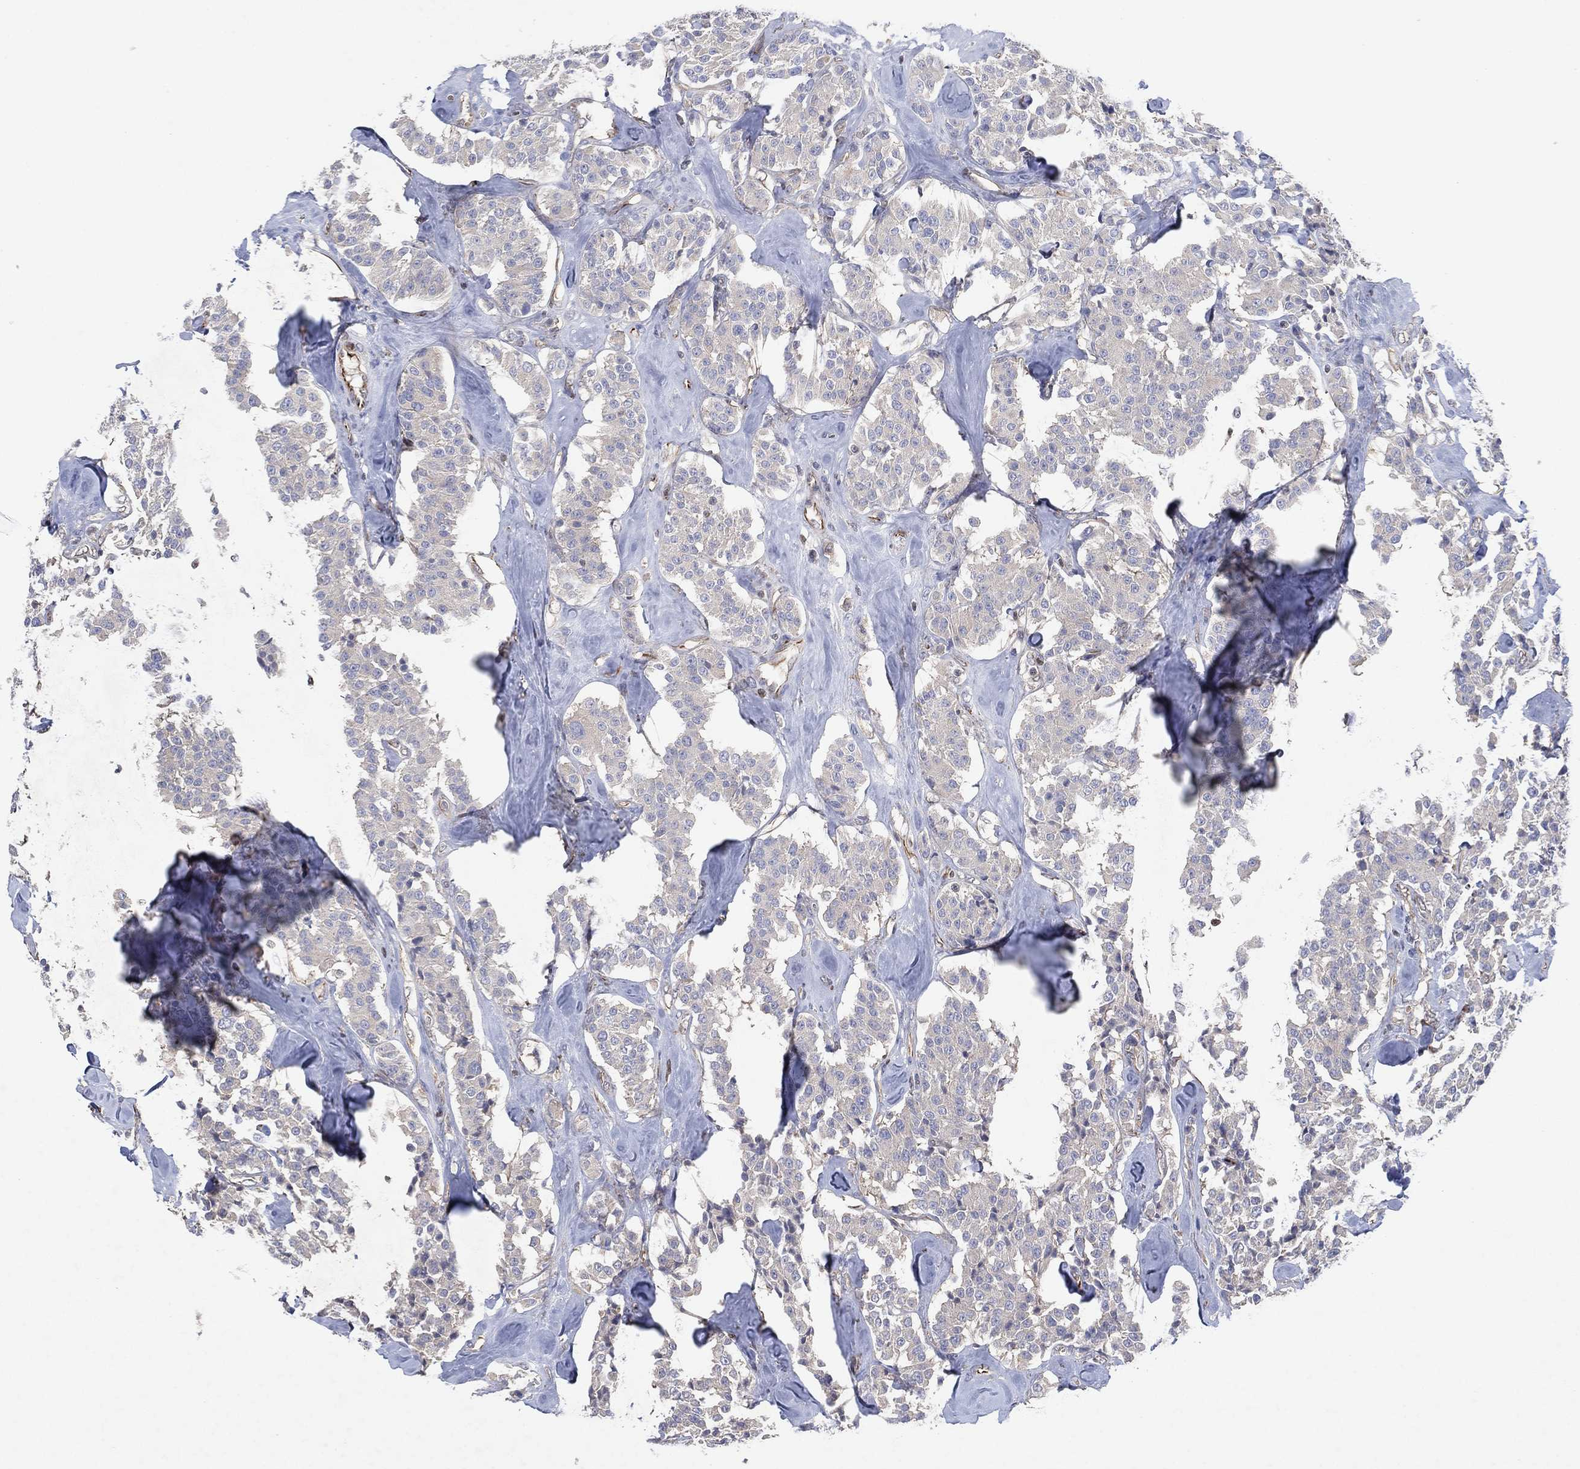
{"staining": {"intensity": "negative", "quantity": "none", "location": "none"}, "tissue": "carcinoid", "cell_type": "Tumor cells", "image_type": "cancer", "snomed": [{"axis": "morphology", "description": "Carcinoid, malignant, NOS"}, {"axis": "topography", "description": "Pancreas"}], "caption": "This is a image of immunohistochemistry staining of carcinoid, which shows no expression in tumor cells.", "gene": "FLI1", "patient": {"sex": "male", "age": 41}}